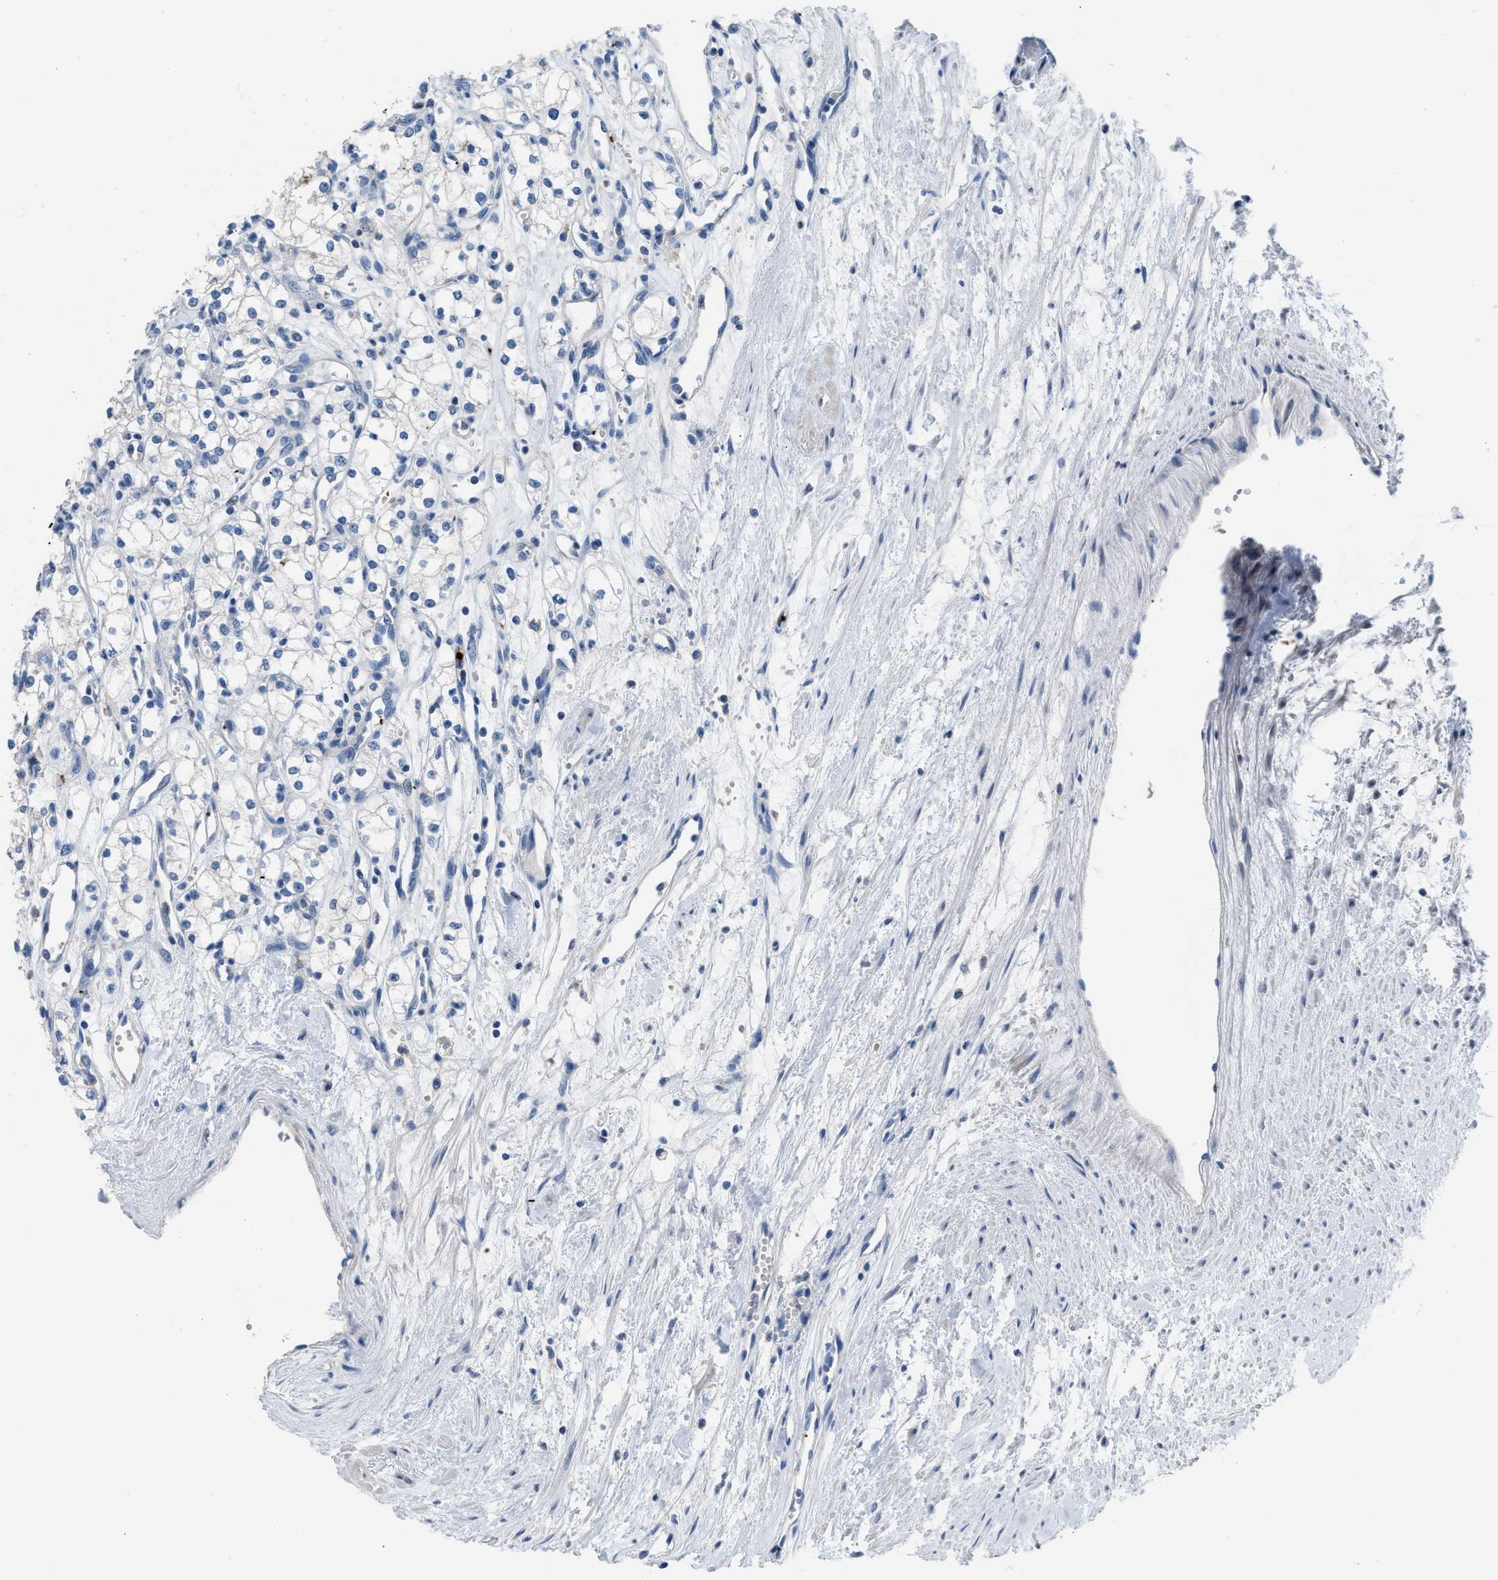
{"staining": {"intensity": "negative", "quantity": "none", "location": "none"}, "tissue": "renal cancer", "cell_type": "Tumor cells", "image_type": "cancer", "snomed": [{"axis": "morphology", "description": "Adenocarcinoma, NOS"}, {"axis": "topography", "description": "Kidney"}], "caption": "Histopathology image shows no protein staining in tumor cells of renal cancer (adenocarcinoma) tissue. (DAB immunohistochemistry (IHC) visualized using brightfield microscopy, high magnification).", "gene": "FGF18", "patient": {"sex": "male", "age": 59}}